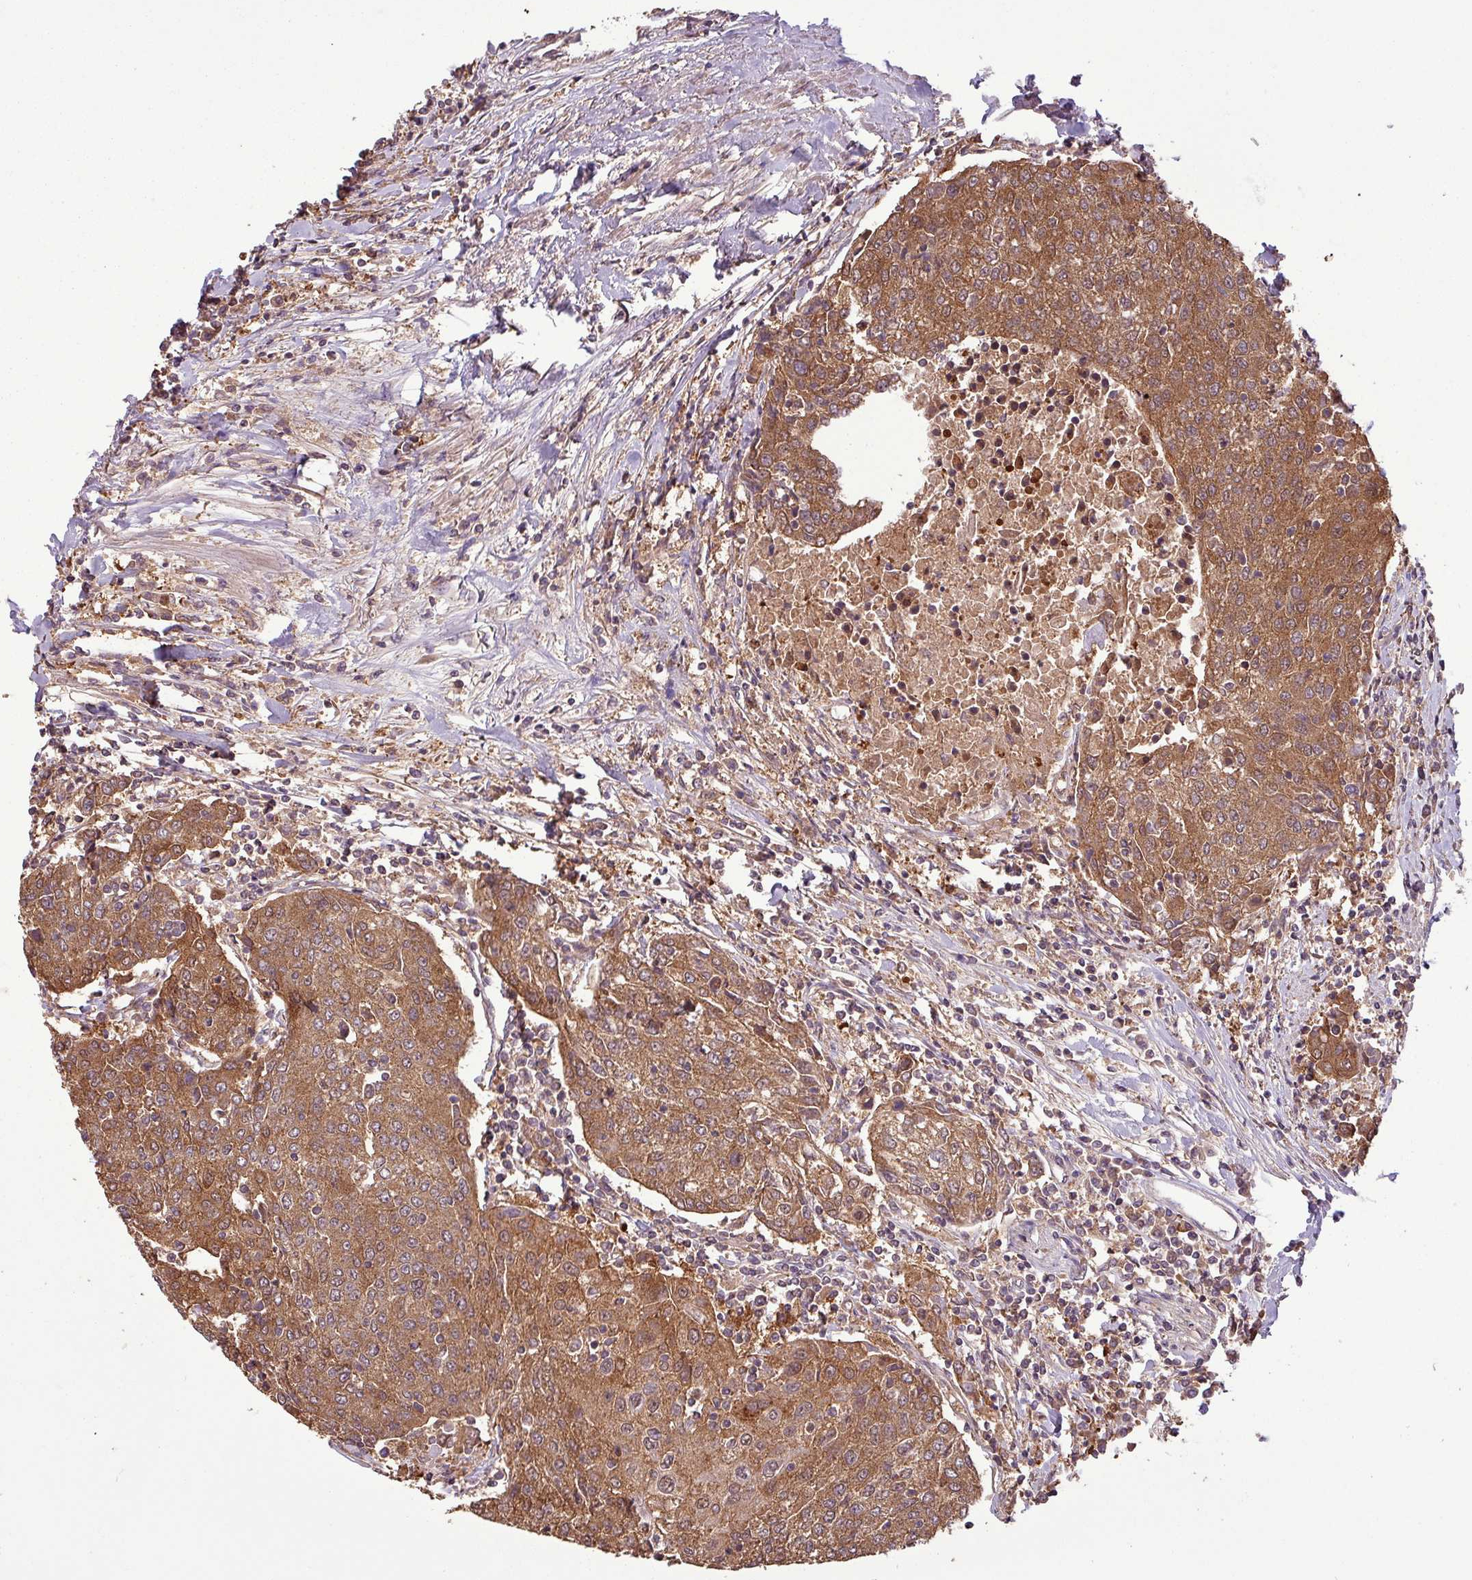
{"staining": {"intensity": "moderate", "quantity": ">75%", "location": "cytoplasmic/membranous"}, "tissue": "urothelial cancer", "cell_type": "Tumor cells", "image_type": "cancer", "snomed": [{"axis": "morphology", "description": "Urothelial carcinoma, High grade"}, {"axis": "topography", "description": "Urinary bladder"}], "caption": "An image of urothelial cancer stained for a protein shows moderate cytoplasmic/membranous brown staining in tumor cells. (DAB IHC with brightfield microscopy, high magnification).", "gene": "NT5C3A", "patient": {"sex": "female", "age": 85}}